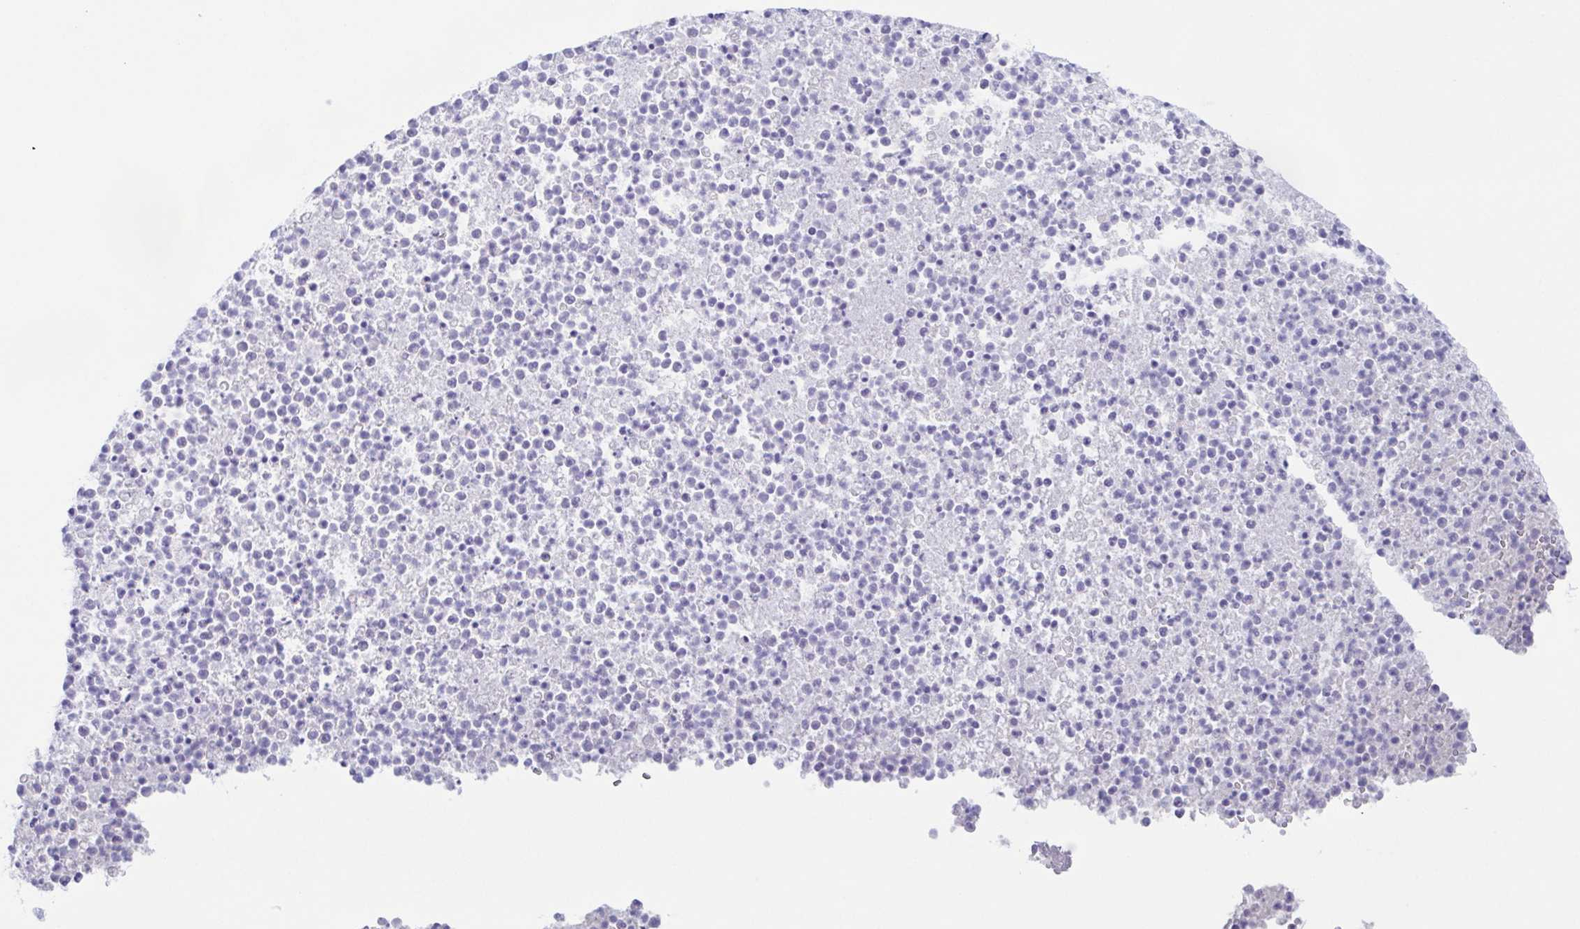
{"staining": {"intensity": "negative", "quantity": "none", "location": "none"}, "tissue": "bronchus", "cell_type": "Respiratory epithelial cells", "image_type": "normal", "snomed": [{"axis": "morphology", "description": "Normal tissue, NOS"}, {"axis": "topography", "description": "Cartilage tissue"}, {"axis": "topography", "description": "Bronchus"}], "caption": "The image demonstrates no staining of respiratory epithelial cells in benign bronchus.", "gene": "A1BG", "patient": {"sex": "male", "age": 56}}